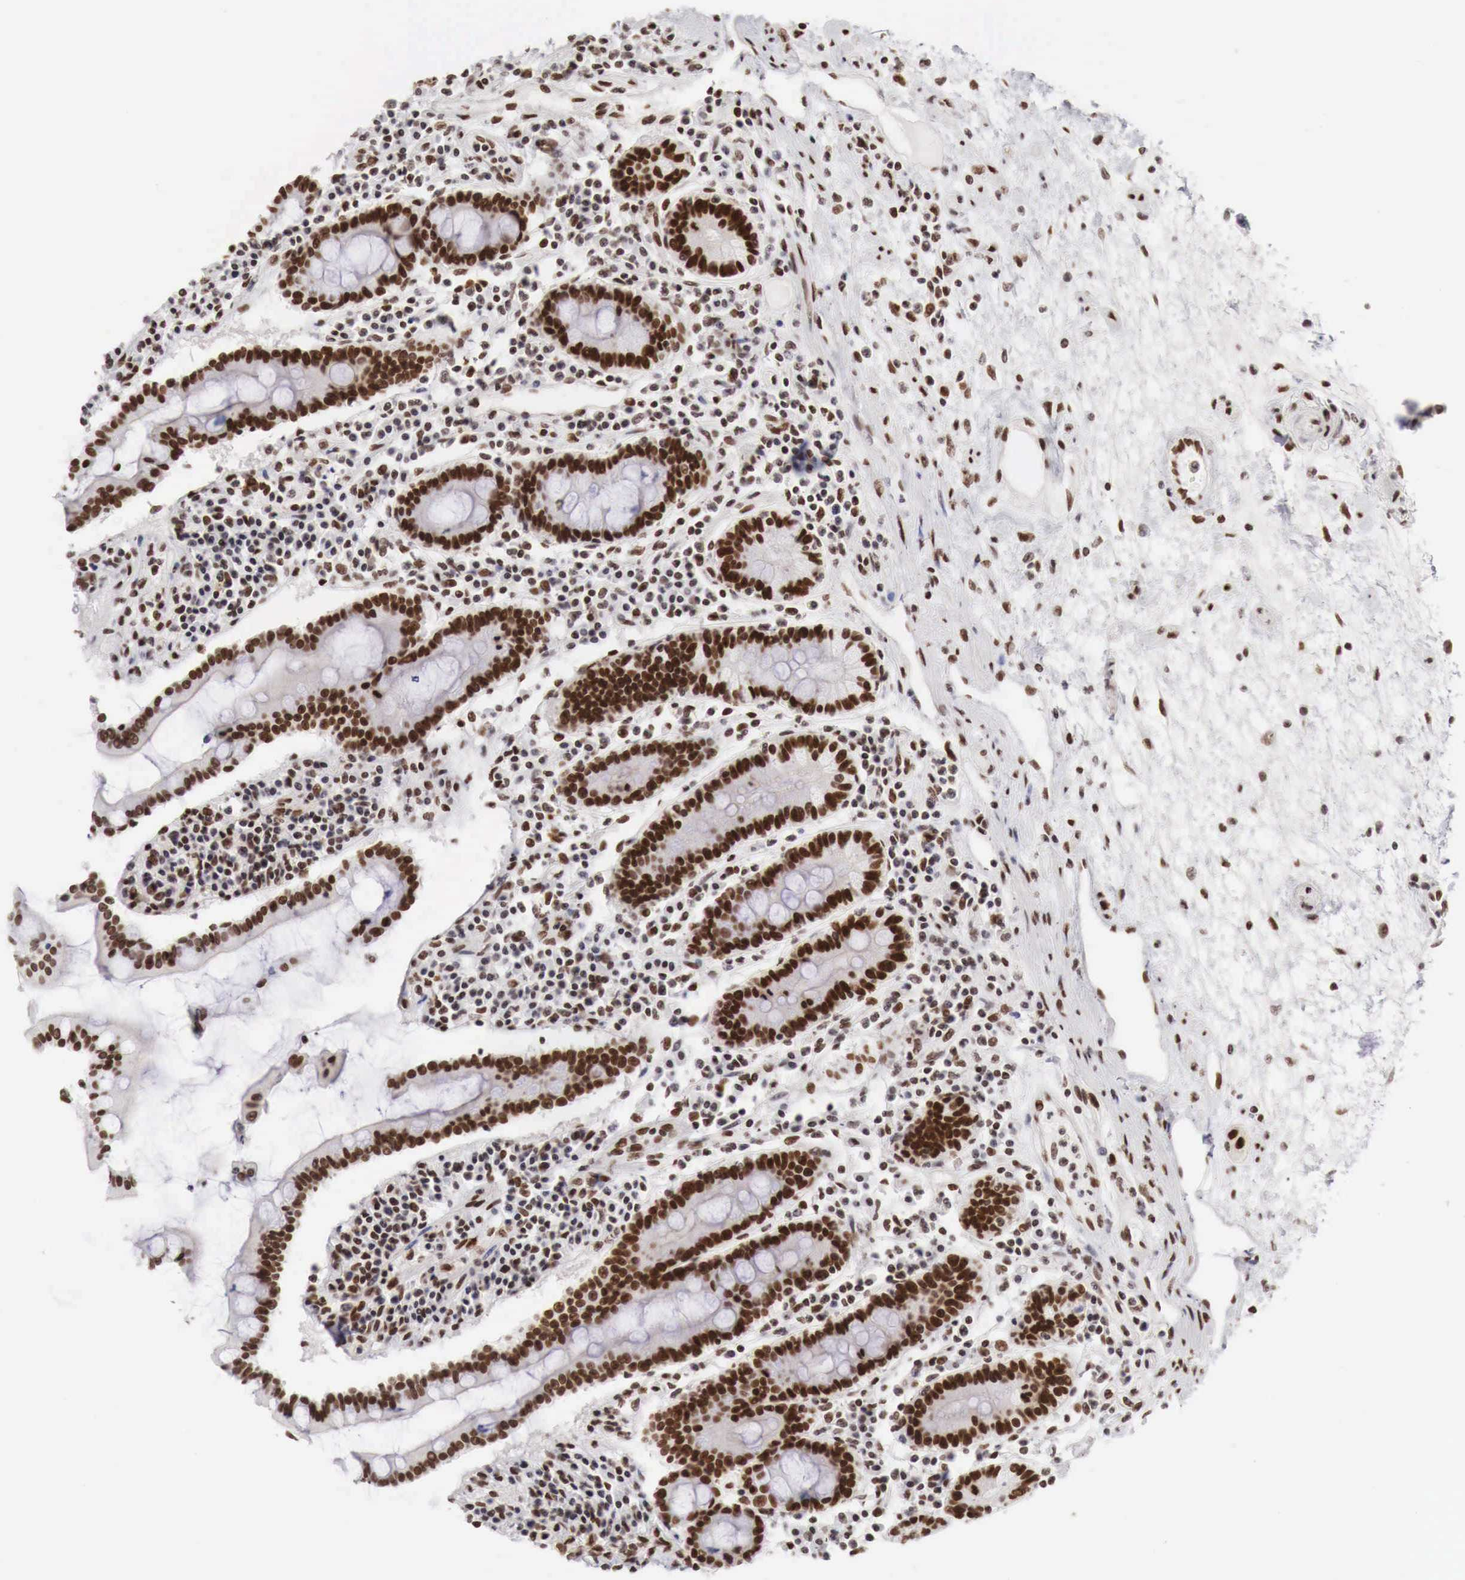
{"staining": {"intensity": "strong", "quantity": ">75%", "location": "nuclear"}, "tissue": "duodenum", "cell_type": "Glandular cells", "image_type": "normal", "snomed": [{"axis": "morphology", "description": "Normal tissue, NOS"}, {"axis": "topography", "description": "Duodenum"}], "caption": "Protein expression analysis of benign human duodenum reveals strong nuclear expression in approximately >75% of glandular cells. The staining was performed using DAB (3,3'-diaminobenzidine) to visualize the protein expression in brown, while the nuclei were stained in blue with hematoxylin (Magnification: 20x).", "gene": "PHF14", "patient": {"sex": "male", "age": 73}}